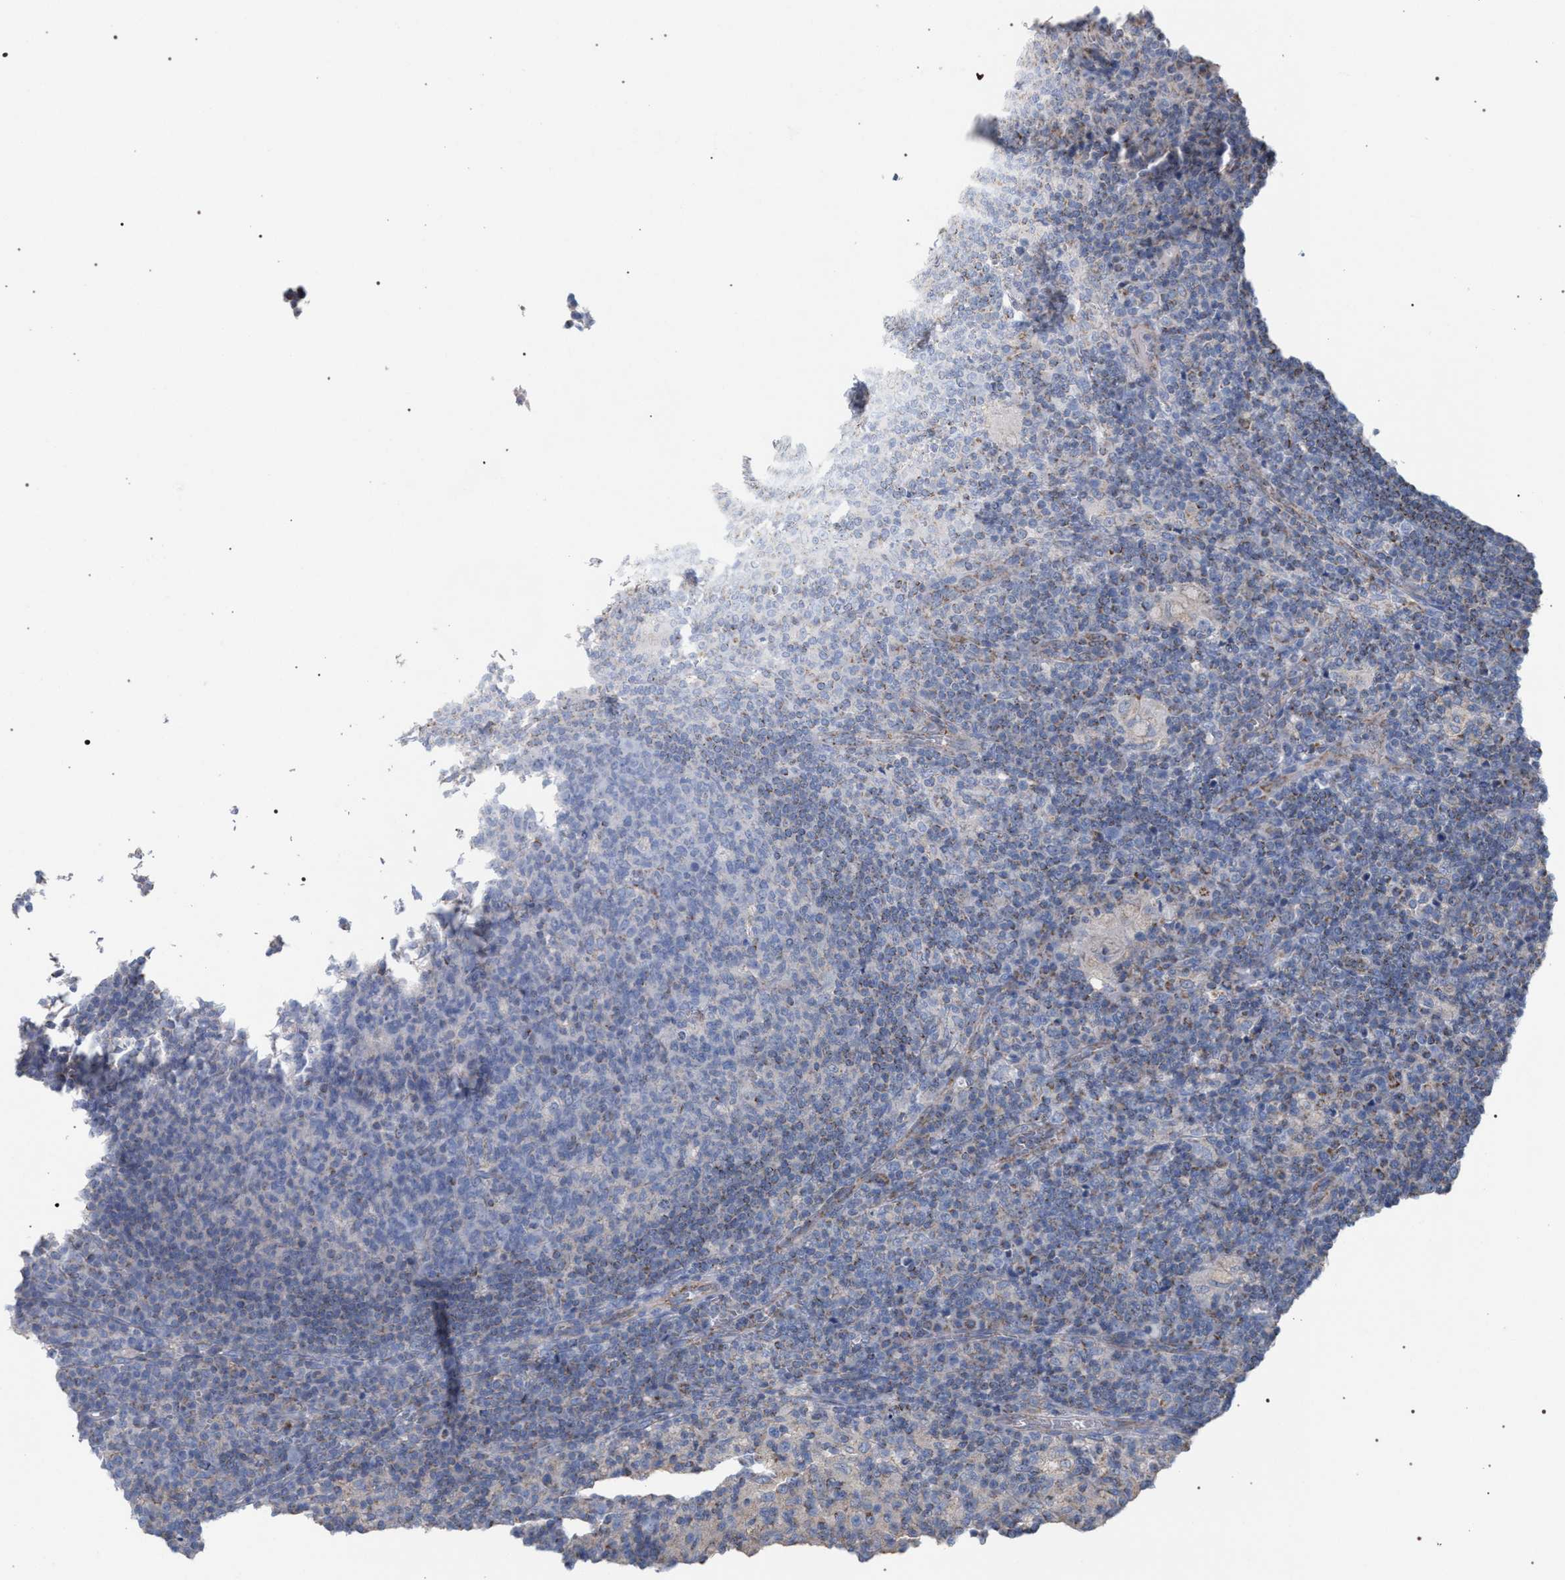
{"staining": {"intensity": "negative", "quantity": "none", "location": "none"}, "tissue": "lymph node", "cell_type": "Germinal center cells", "image_type": "normal", "snomed": [{"axis": "morphology", "description": "Normal tissue, NOS"}, {"axis": "morphology", "description": "Inflammation, NOS"}, {"axis": "topography", "description": "Lymph node"}], "caption": "The histopathology image demonstrates no staining of germinal center cells in unremarkable lymph node. (DAB immunohistochemistry, high magnification).", "gene": "ECI2", "patient": {"sex": "male", "age": 55}}